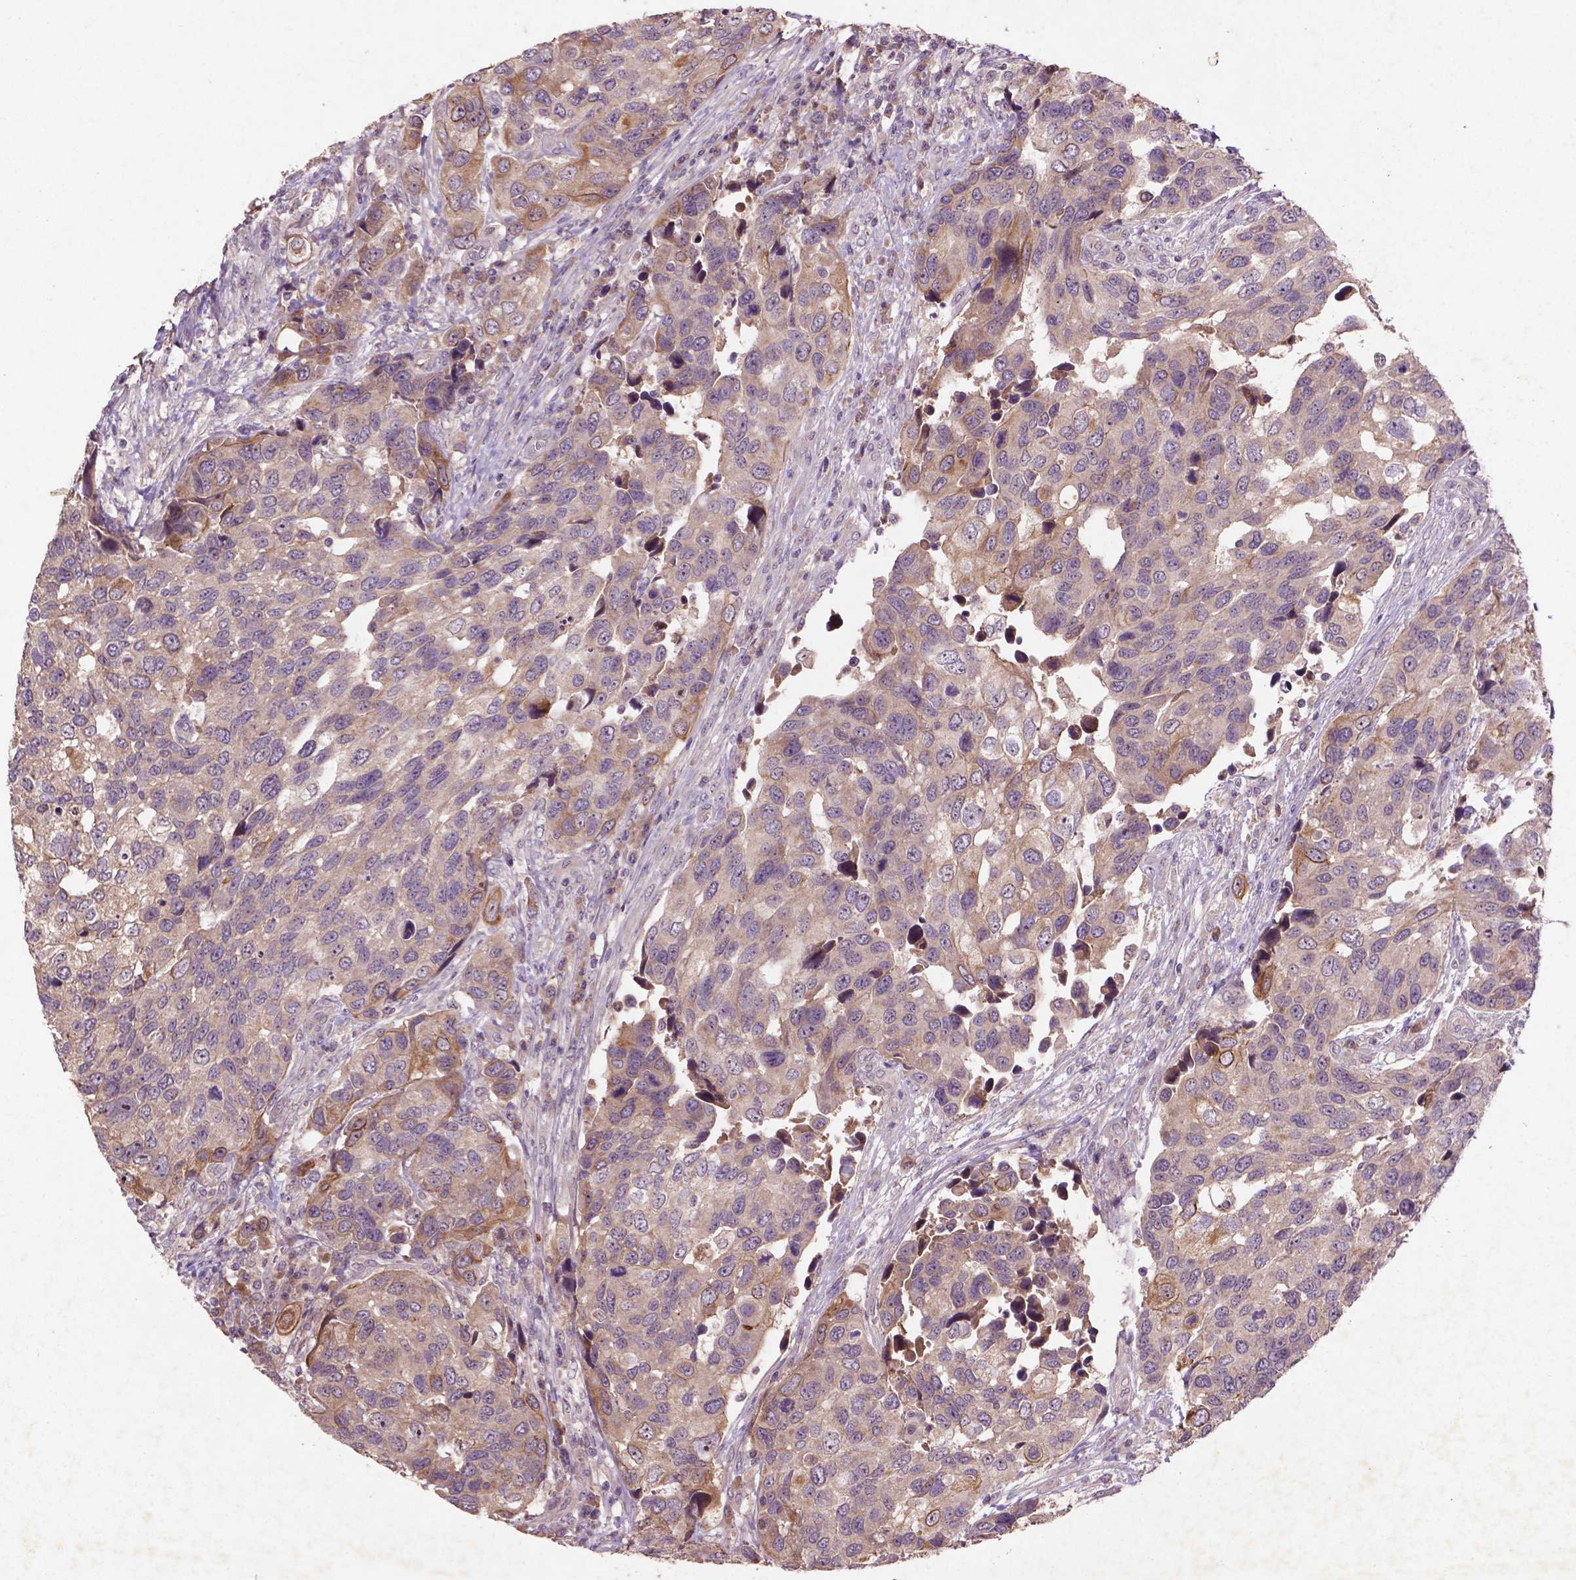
{"staining": {"intensity": "moderate", "quantity": "25%-75%", "location": "cytoplasmic/membranous"}, "tissue": "urothelial cancer", "cell_type": "Tumor cells", "image_type": "cancer", "snomed": [{"axis": "morphology", "description": "Urothelial carcinoma, High grade"}, {"axis": "topography", "description": "Urinary bladder"}], "caption": "Protein analysis of urothelial cancer tissue shows moderate cytoplasmic/membranous staining in approximately 25%-75% of tumor cells. (DAB (3,3'-diaminobenzidine) = brown stain, brightfield microscopy at high magnification).", "gene": "COQ2", "patient": {"sex": "male", "age": 60}}